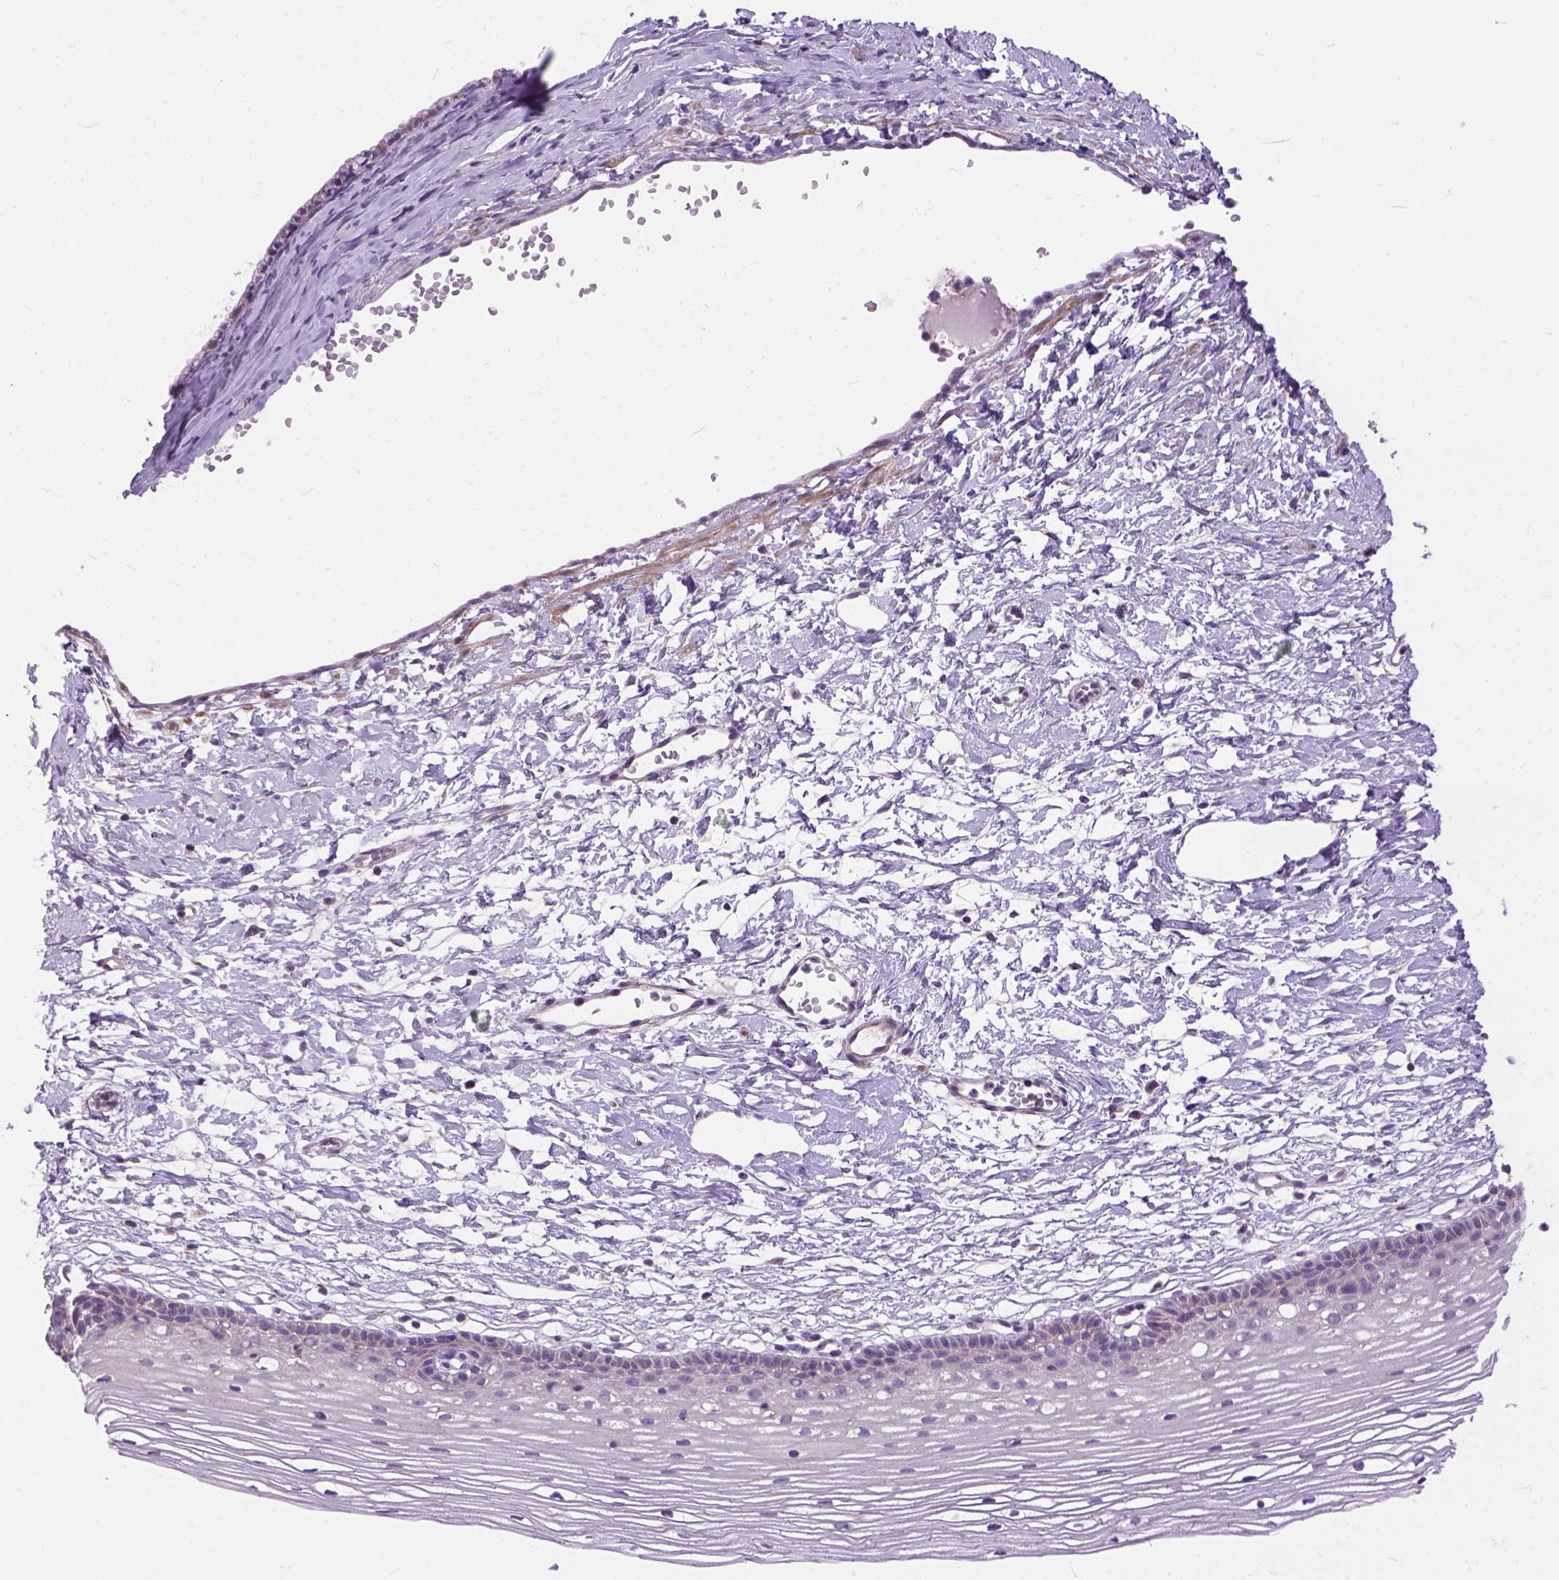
{"staining": {"intensity": "negative", "quantity": "none", "location": "none"}, "tissue": "cervix", "cell_type": "Glandular cells", "image_type": "normal", "snomed": [{"axis": "morphology", "description": "Normal tissue, NOS"}, {"axis": "topography", "description": "Cervix"}], "caption": "High magnification brightfield microscopy of unremarkable cervix stained with DAB (brown) and counterstained with hematoxylin (blue): glandular cells show no significant staining. The staining was performed using DAB to visualize the protein expression in brown, while the nuclei were stained in blue with hematoxylin (Magnification: 20x).", "gene": "BANF2", "patient": {"sex": "female", "age": 40}}